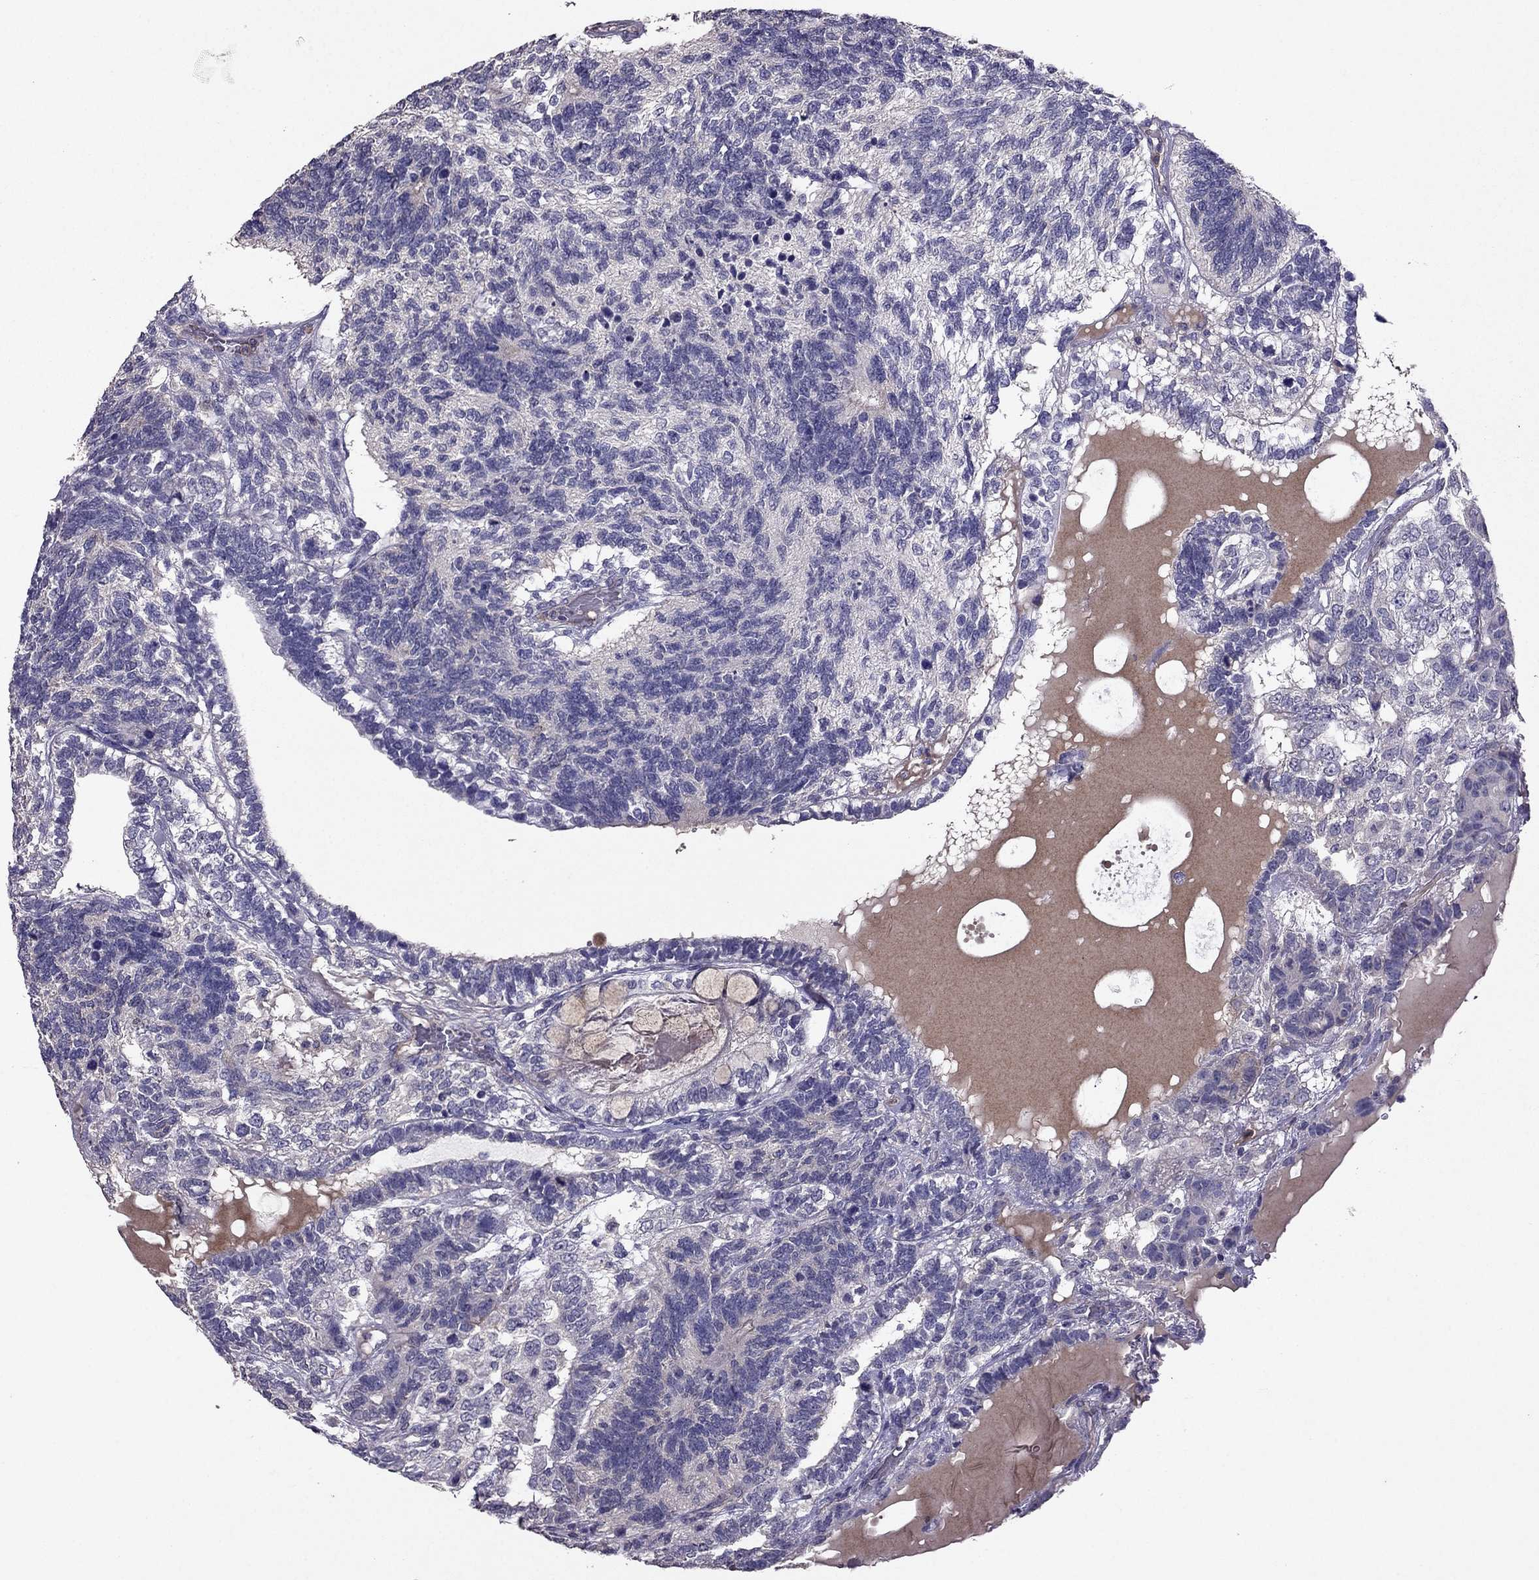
{"staining": {"intensity": "negative", "quantity": "none", "location": "none"}, "tissue": "testis cancer", "cell_type": "Tumor cells", "image_type": "cancer", "snomed": [{"axis": "morphology", "description": "Seminoma, NOS"}, {"axis": "morphology", "description": "Carcinoma, Embryonal, NOS"}, {"axis": "topography", "description": "Testis"}], "caption": "Human testis seminoma stained for a protein using immunohistochemistry (IHC) shows no positivity in tumor cells.", "gene": "RFLNB", "patient": {"sex": "male", "age": 41}}